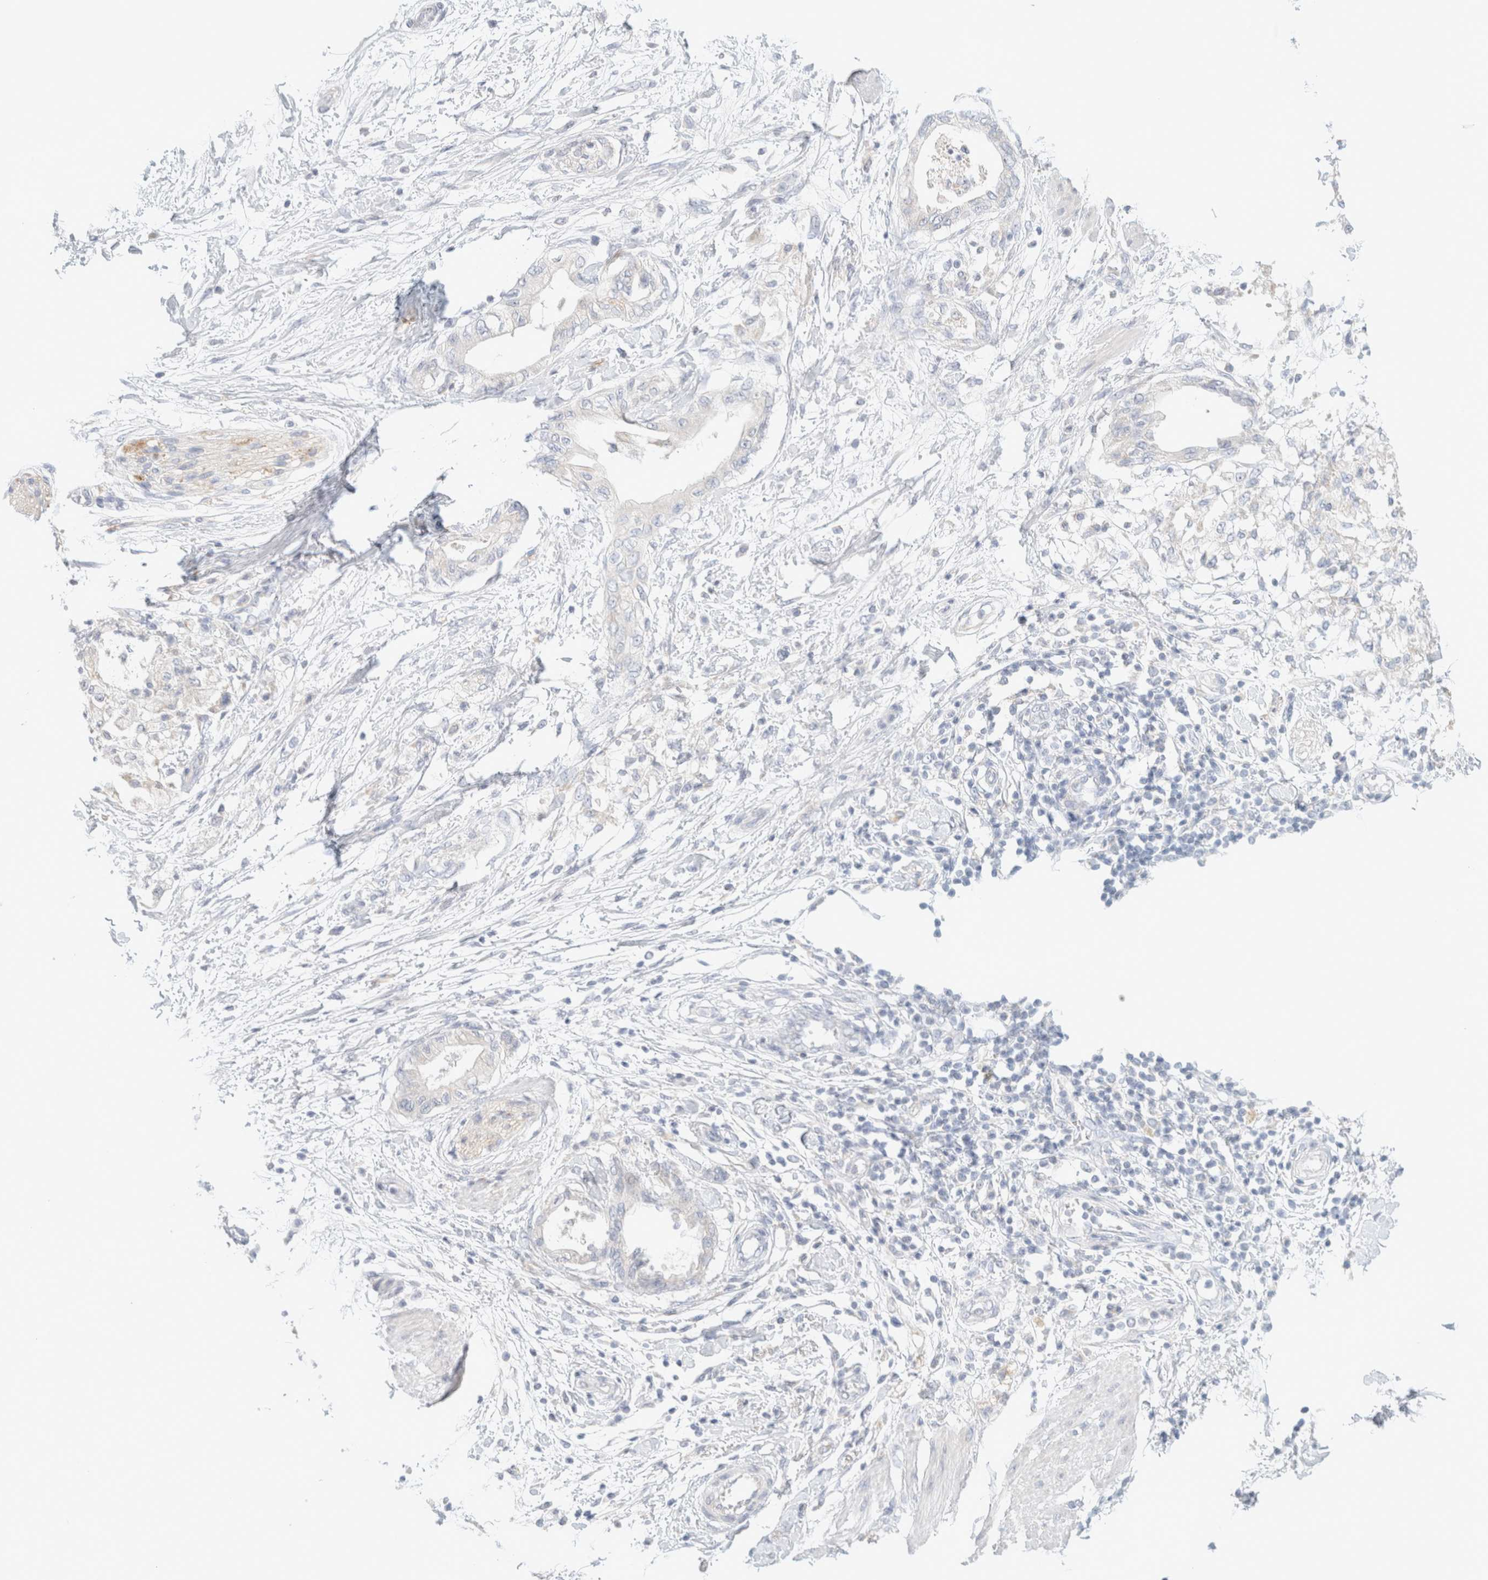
{"staining": {"intensity": "negative", "quantity": "none", "location": "none"}, "tissue": "pancreatic cancer", "cell_type": "Tumor cells", "image_type": "cancer", "snomed": [{"axis": "morphology", "description": "Normal tissue, NOS"}, {"axis": "morphology", "description": "Adenocarcinoma, NOS"}, {"axis": "topography", "description": "Pancreas"}, {"axis": "topography", "description": "Duodenum"}], "caption": "An image of human adenocarcinoma (pancreatic) is negative for staining in tumor cells.", "gene": "HEXD", "patient": {"sex": "female", "age": 60}}